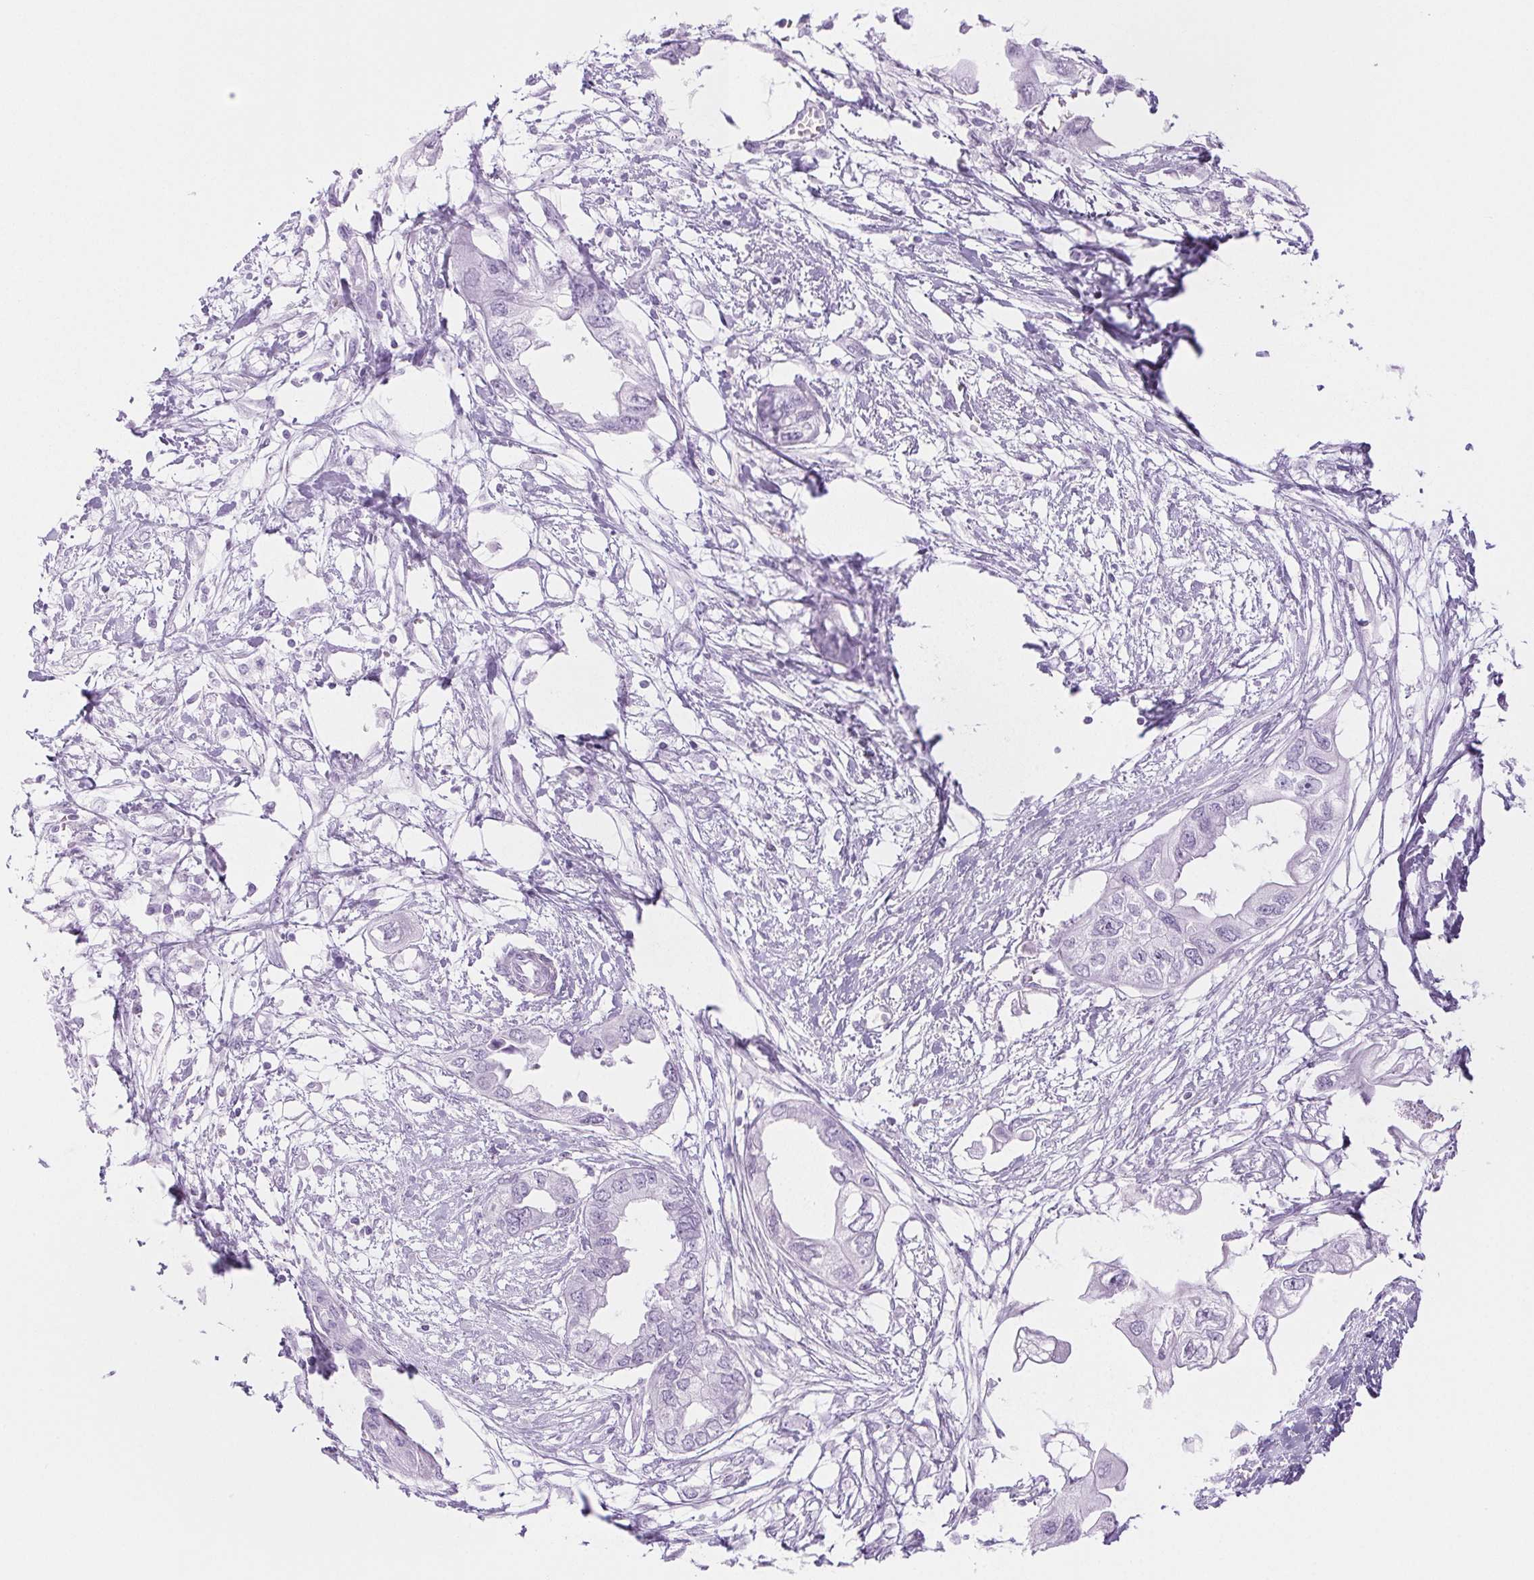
{"staining": {"intensity": "negative", "quantity": "none", "location": "none"}, "tissue": "endometrial cancer", "cell_type": "Tumor cells", "image_type": "cancer", "snomed": [{"axis": "morphology", "description": "Adenocarcinoma, NOS"}, {"axis": "morphology", "description": "Adenocarcinoma, metastatic, NOS"}, {"axis": "topography", "description": "Adipose tissue"}, {"axis": "topography", "description": "Endometrium"}], "caption": "Tumor cells are negative for protein expression in human endometrial cancer (metastatic adenocarcinoma).", "gene": "SPRR3", "patient": {"sex": "female", "age": 67}}